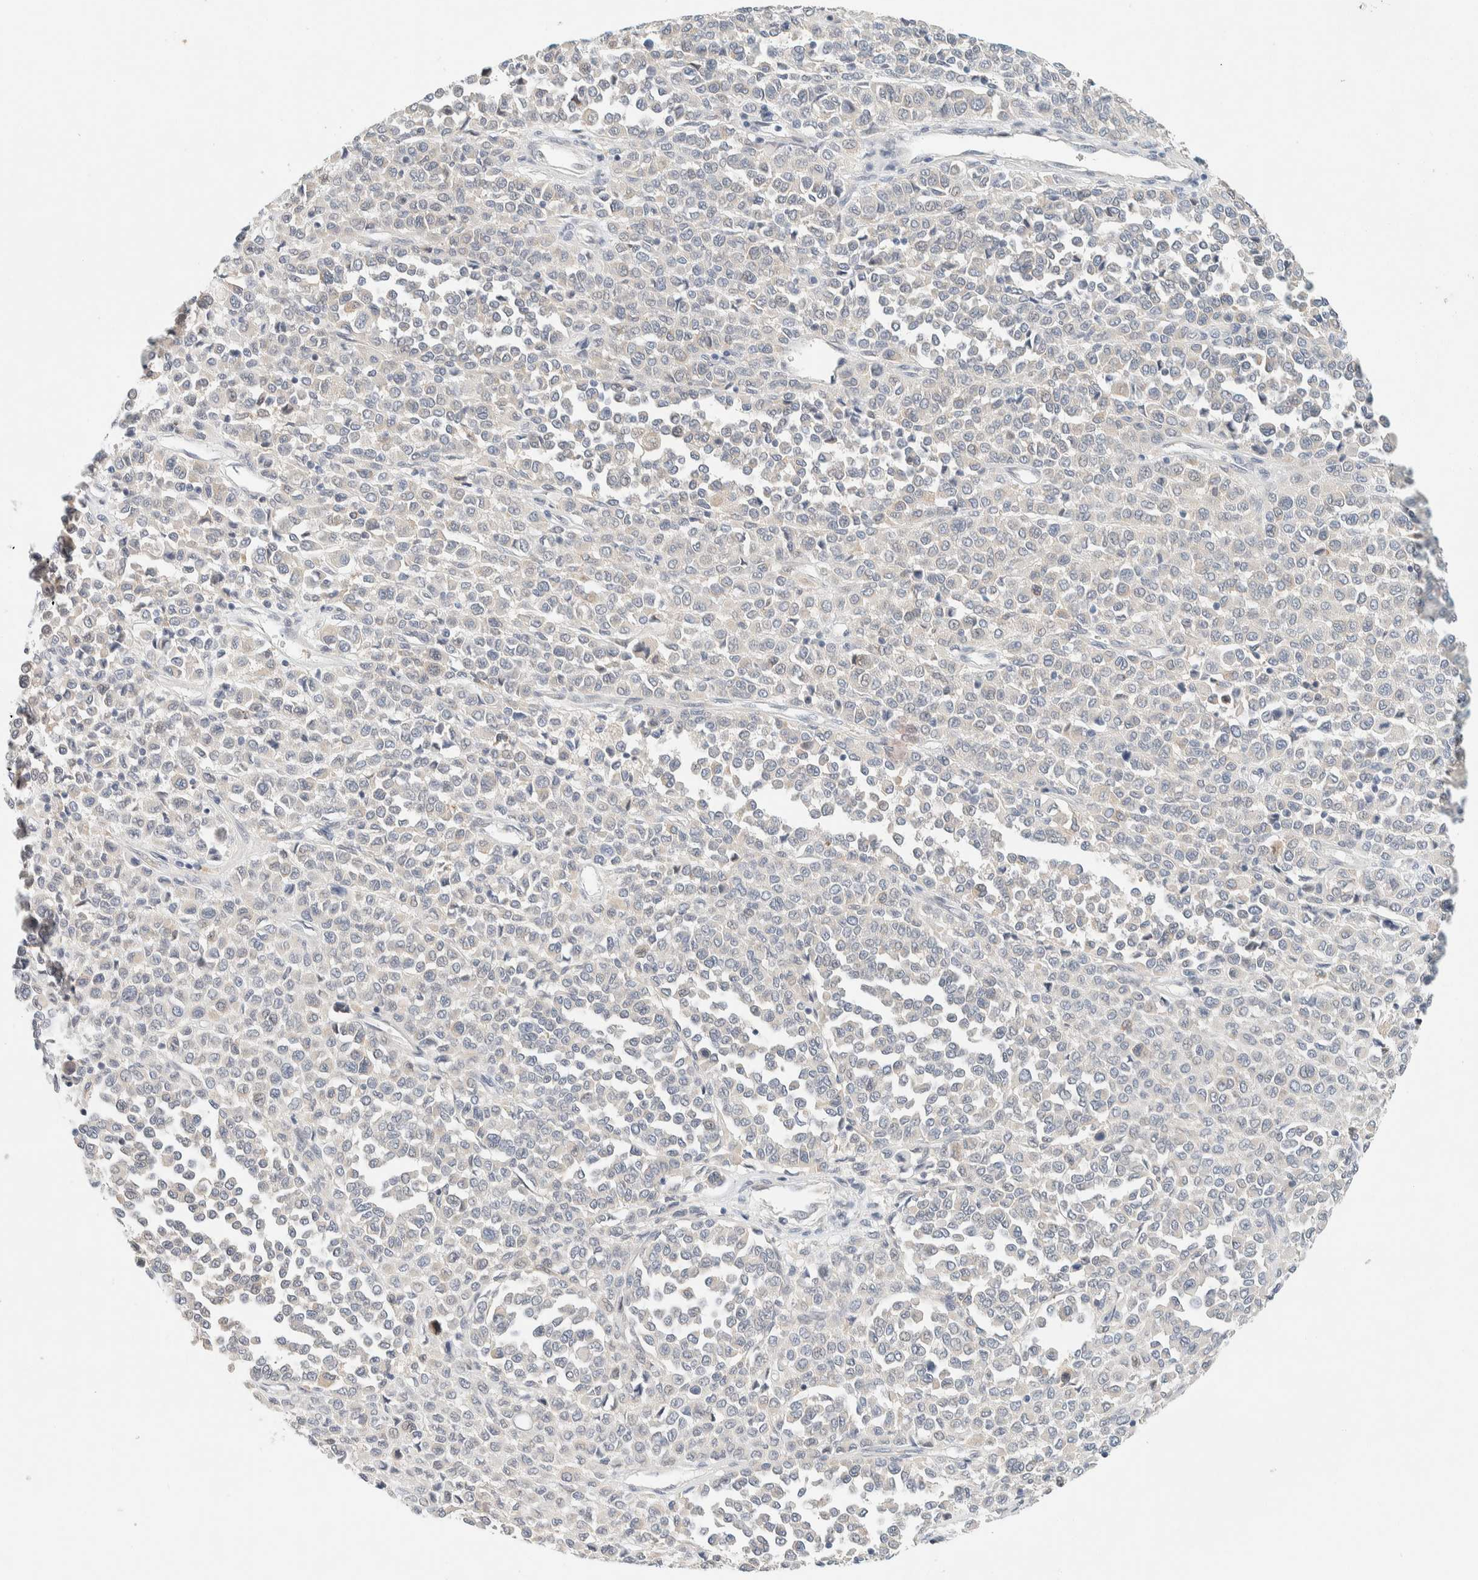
{"staining": {"intensity": "weak", "quantity": "<25%", "location": "cytoplasmic/membranous"}, "tissue": "melanoma", "cell_type": "Tumor cells", "image_type": "cancer", "snomed": [{"axis": "morphology", "description": "Malignant melanoma, Metastatic site"}, {"axis": "topography", "description": "Pancreas"}], "caption": "Melanoma stained for a protein using IHC displays no positivity tumor cells.", "gene": "SUMF2", "patient": {"sex": "female", "age": 30}}